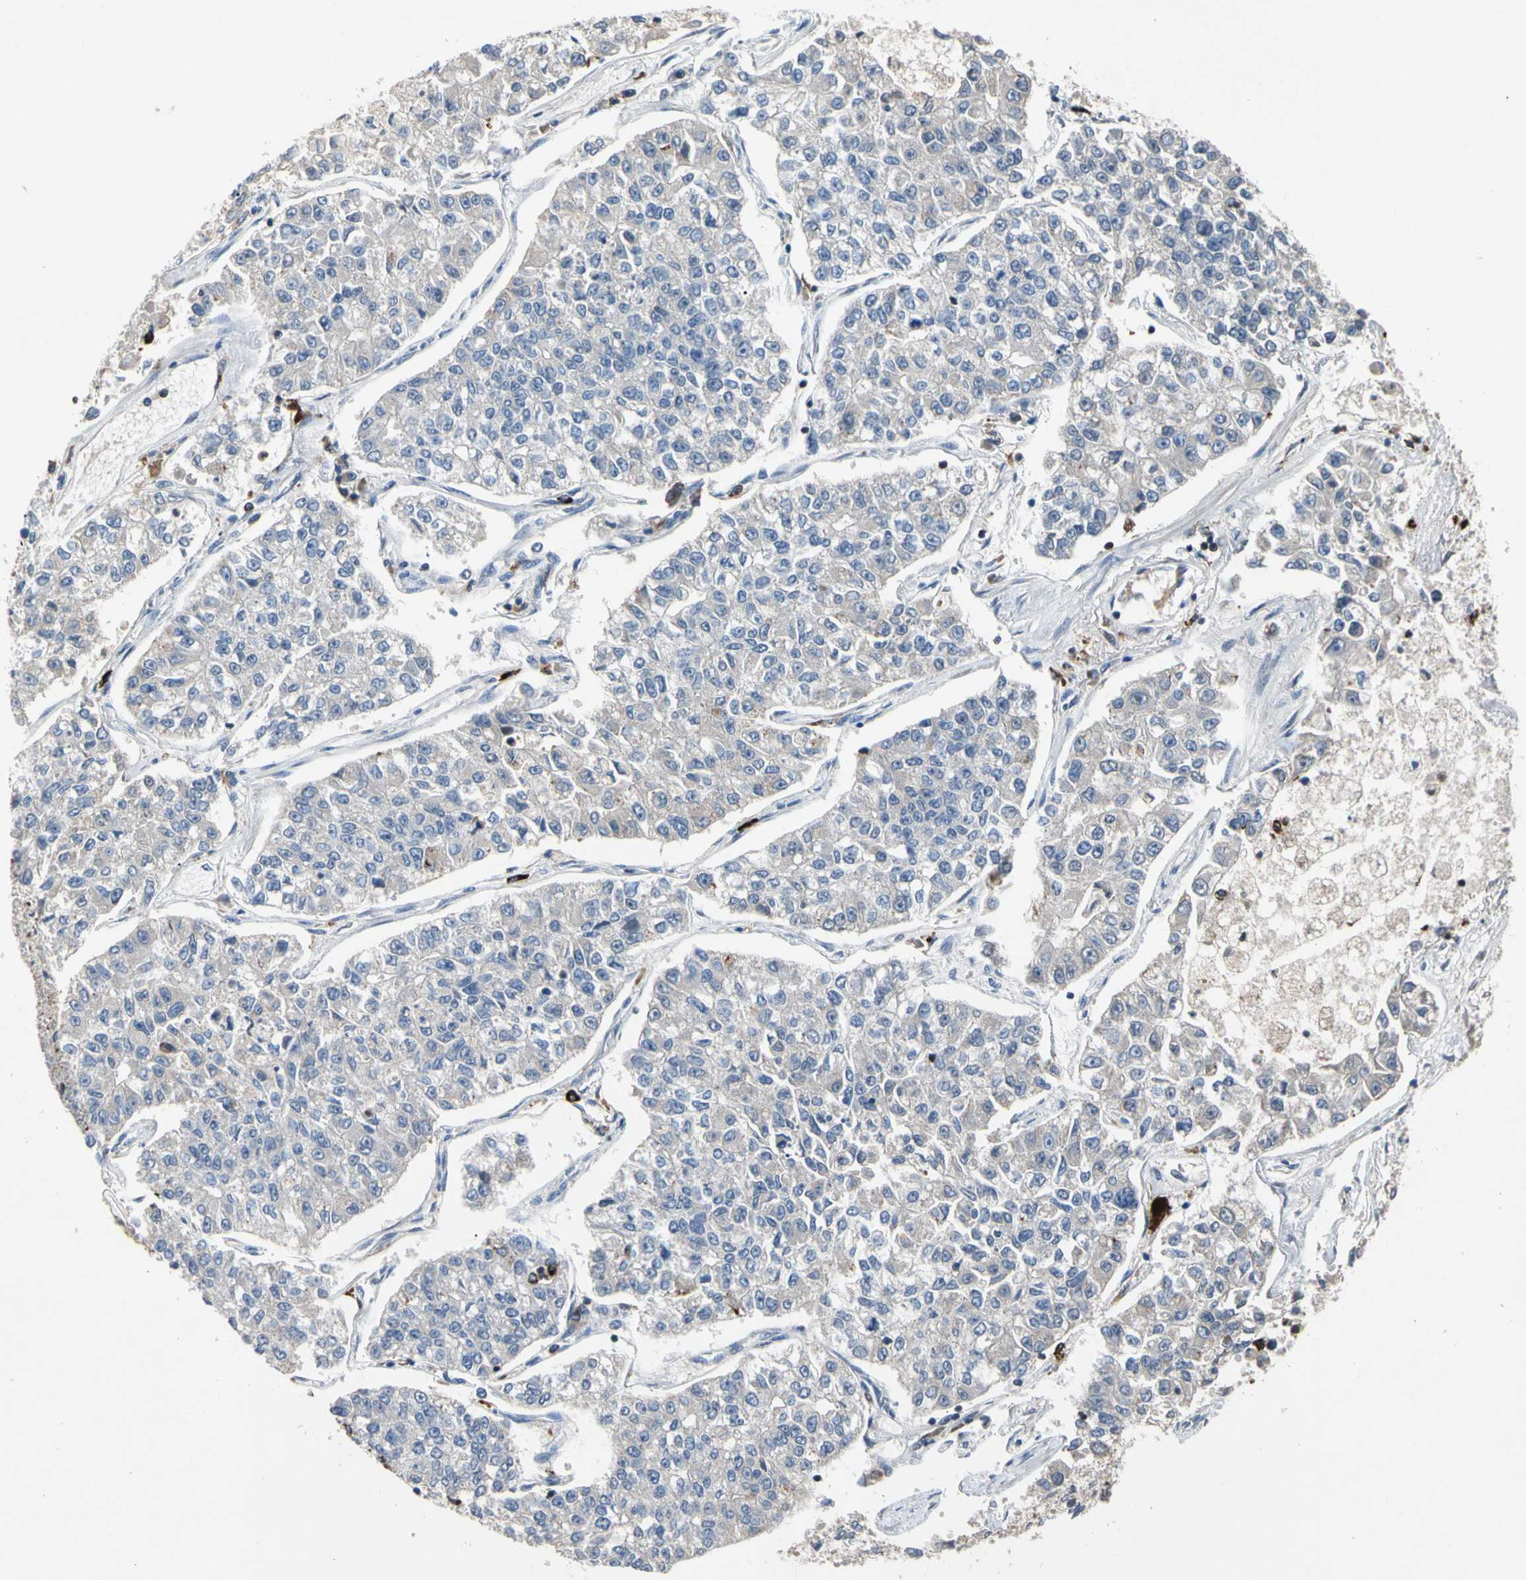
{"staining": {"intensity": "negative", "quantity": "none", "location": "none"}, "tissue": "lung cancer", "cell_type": "Tumor cells", "image_type": "cancer", "snomed": [{"axis": "morphology", "description": "Adenocarcinoma, NOS"}, {"axis": "topography", "description": "Lung"}], "caption": "IHC micrograph of neoplastic tissue: human adenocarcinoma (lung) stained with DAB (3,3'-diaminobenzidine) reveals no significant protein staining in tumor cells. (DAB (3,3'-diaminobenzidine) immunohistochemistry (IHC) visualized using brightfield microscopy, high magnification).", "gene": "ADA2", "patient": {"sex": "male", "age": 49}}